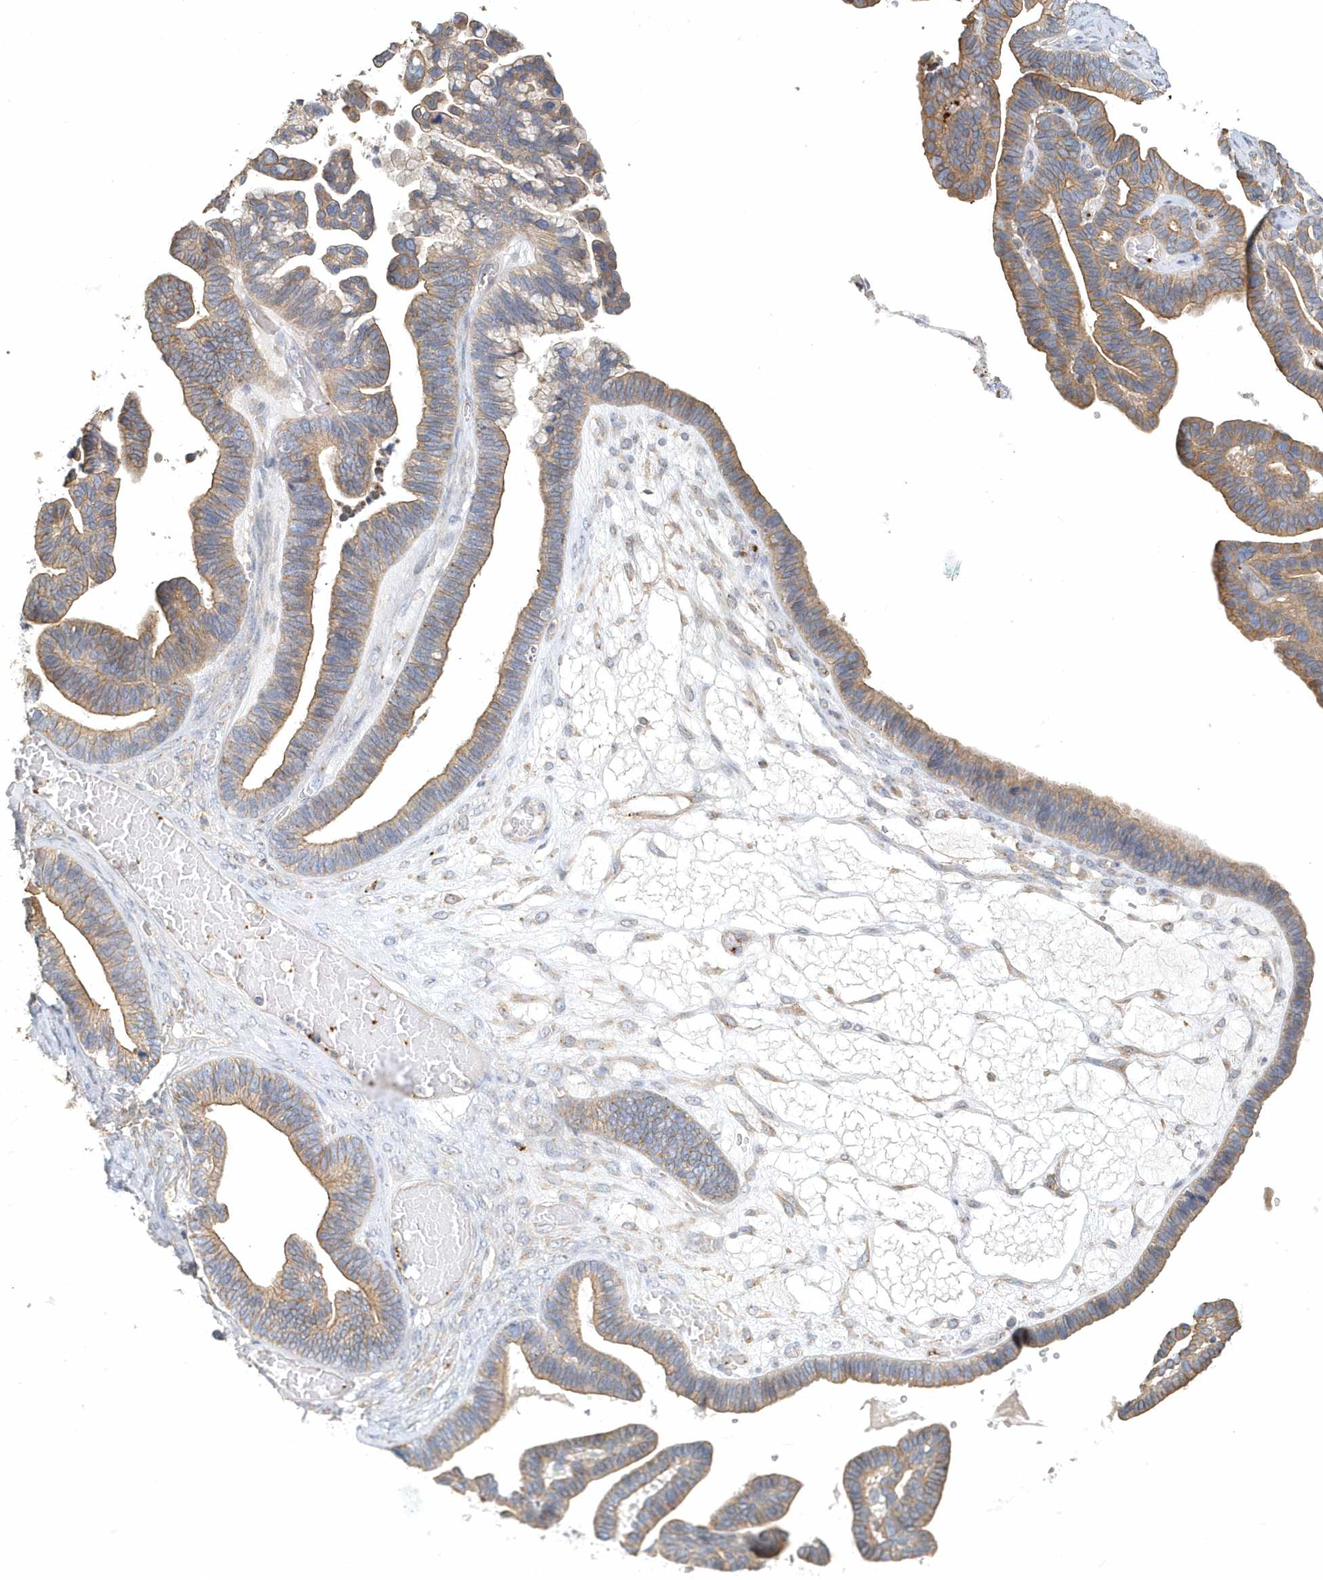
{"staining": {"intensity": "moderate", "quantity": ">75%", "location": "cytoplasmic/membranous"}, "tissue": "ovarian cancer", "cell_type": "Tumor cells", "image_type": "cancer", "snomed": [{"axis": "morphology", "description": "Cystadenocarcinoma, serous, NOS"}, {"axis": "topography", "description": "Ovary"}], "caption": "This is an image of IHC staining of serous cystadenocarcinoma (ovarian), which shows moderate staining in the cytoplasmic/membranous of tumor cells.", "gene": "MMRN1", "patient": {"sex": "female", "age": 56}}